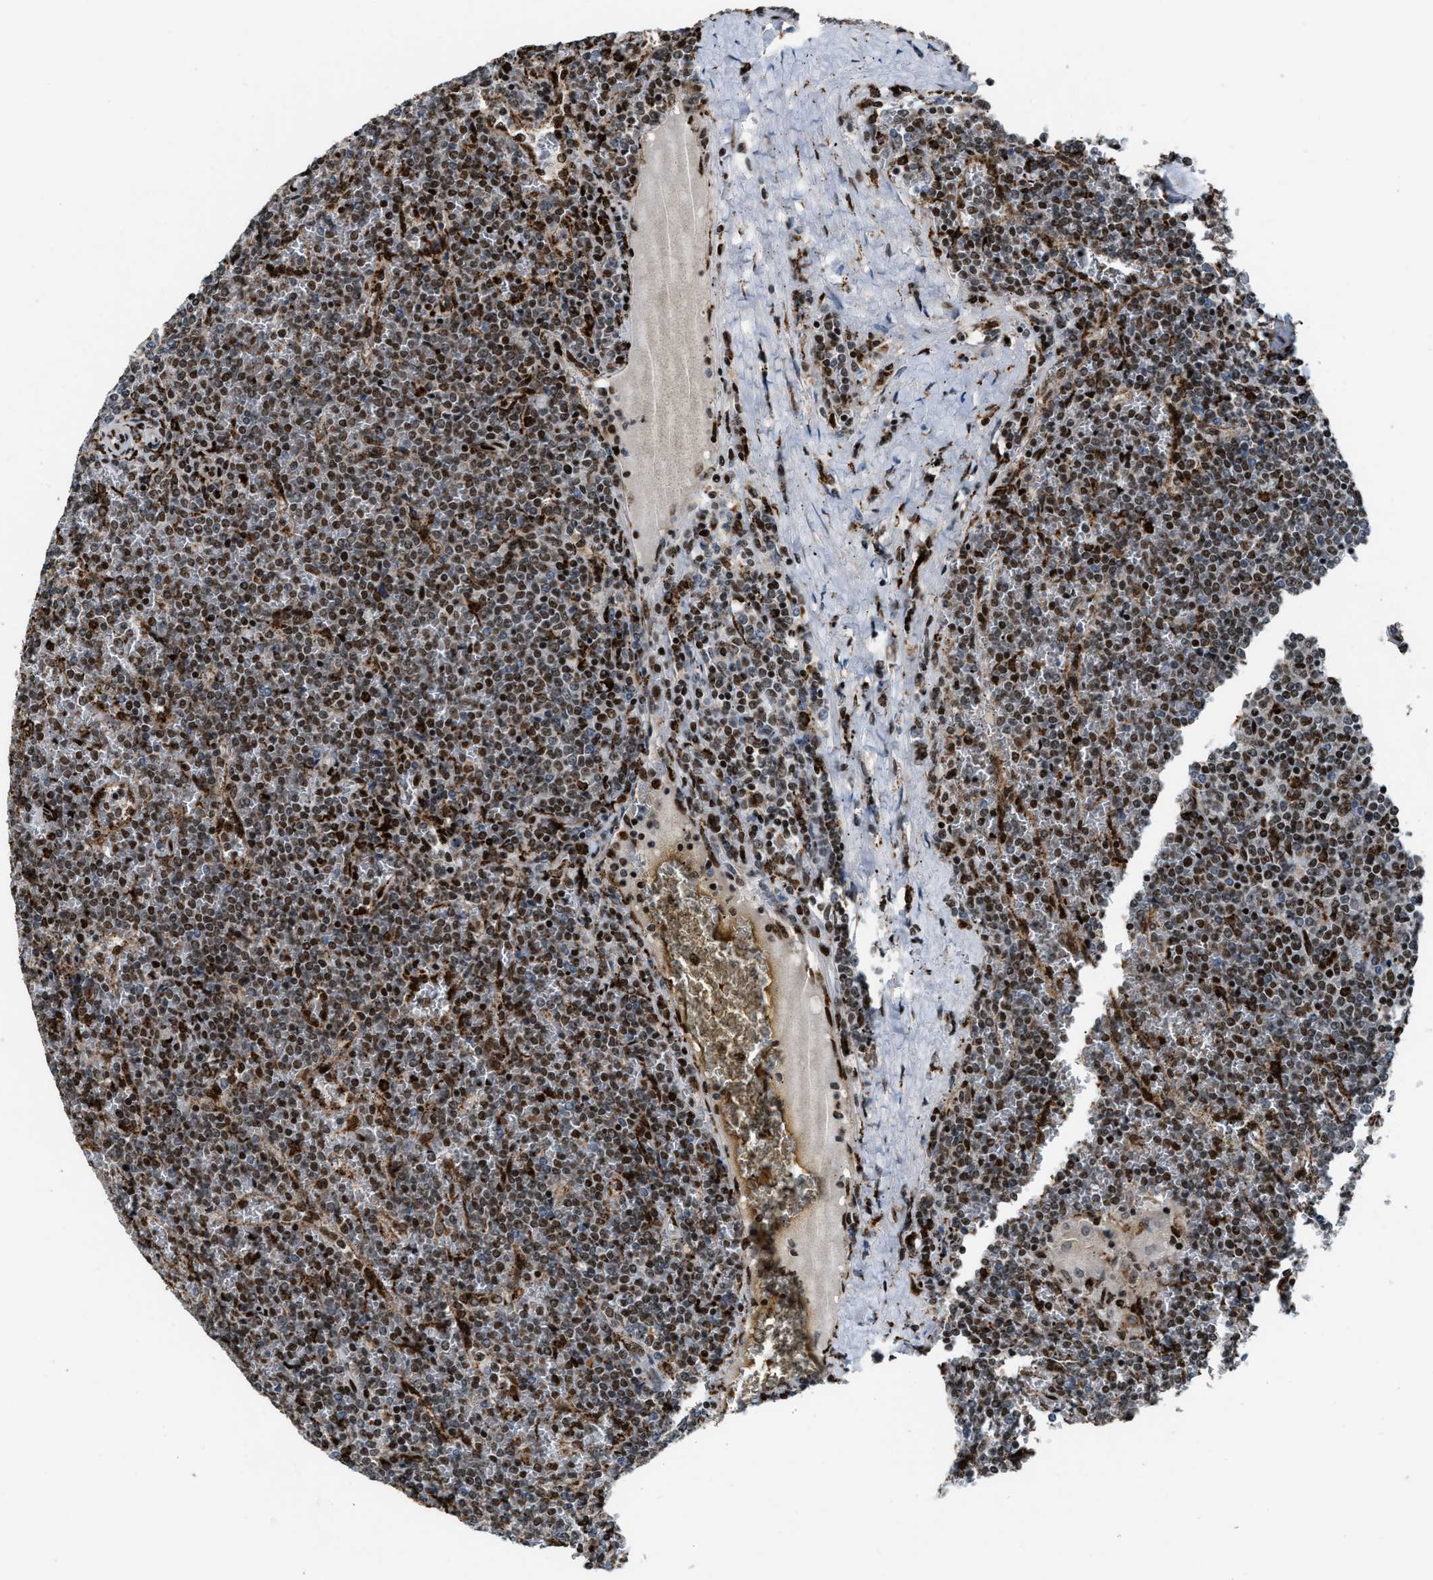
{"staining": {"intensity": "moderate", "quantity": ">75%", "location": "nuclear"}, "tissue": "lymphoma", "cell_type": "Tumor cells", "image_type": "cancer", "snomed": [{"axis": "morphology", "description": "Malignant lymphoma, non-Hodgkin's type, Low grade"}, {"axis": "topography", "description": "Spleen"}], "caption": "Immunohistochemistry of low-grade malignant lymphoma, non-Hodgkin's type reveals medium levels of moderate nuclear expression in about >75% of tumor cells. The staining was performed using DAB, with brown indicating positive protein expression. Nuclei are stained blue with hematoxylin.", "gene": "NUMA1", "patient": {"sex": "female", "age": 19}}